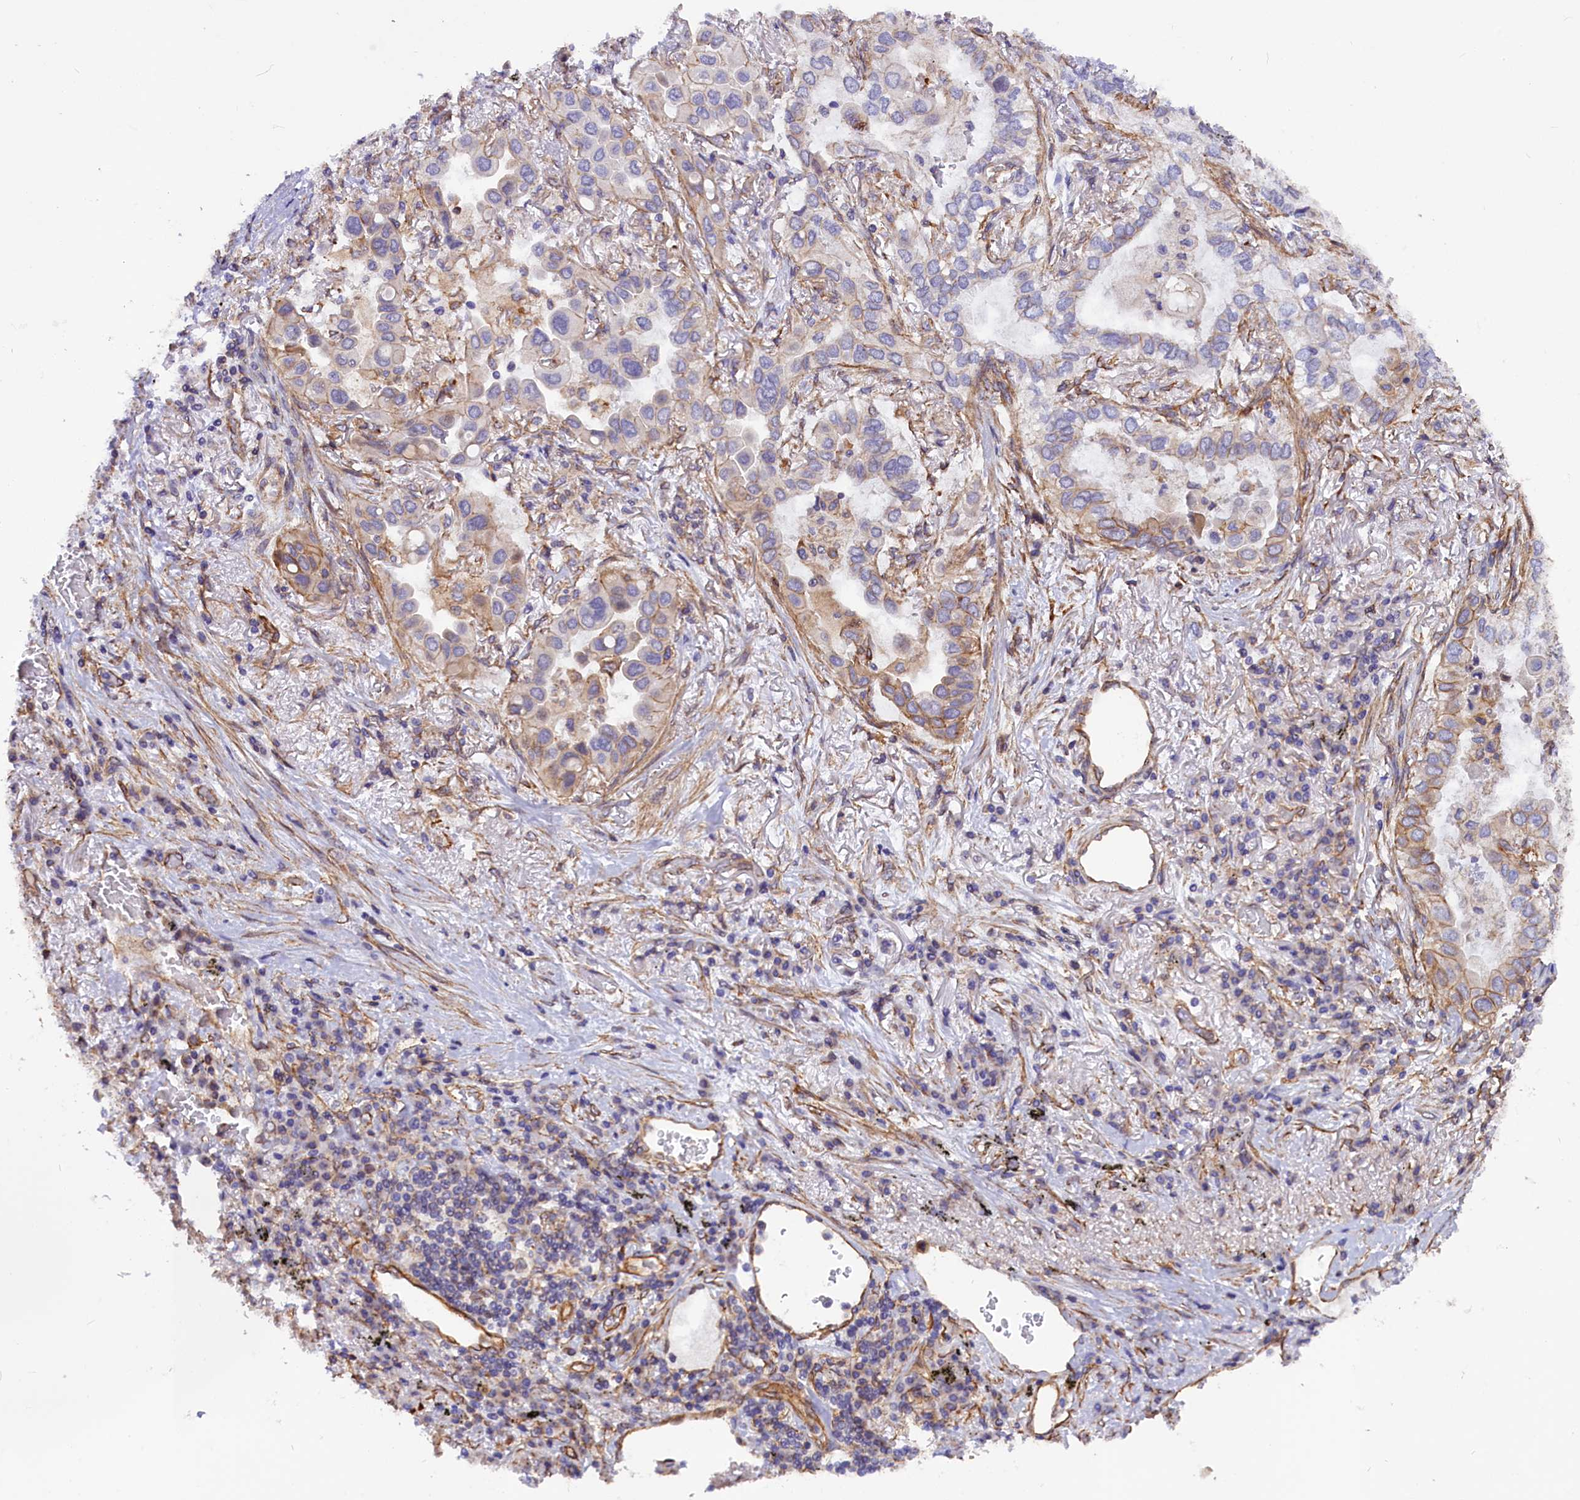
{"staining": {"intensity": "weak", "quantity": "<25%", "location": "cytoplasmic/membranous"}, "tissue": "lung cancer", "cell_type": "Tumor cells", "image_type": "cancer", "snomed": [{"axis": "morphology", "description": "Adenocarcinoma, NOS"}, {"axis": "topography", "description": "Lung"}], "caption": "Immunohistochemistry (IHC) histopathology image of neoplastic tissue: lung adenocarcinoma stained with DAB shows no significant protein positivity in tumor cells.", "gene": "MED20", "patient": {"sex": "female", "age": 76}}